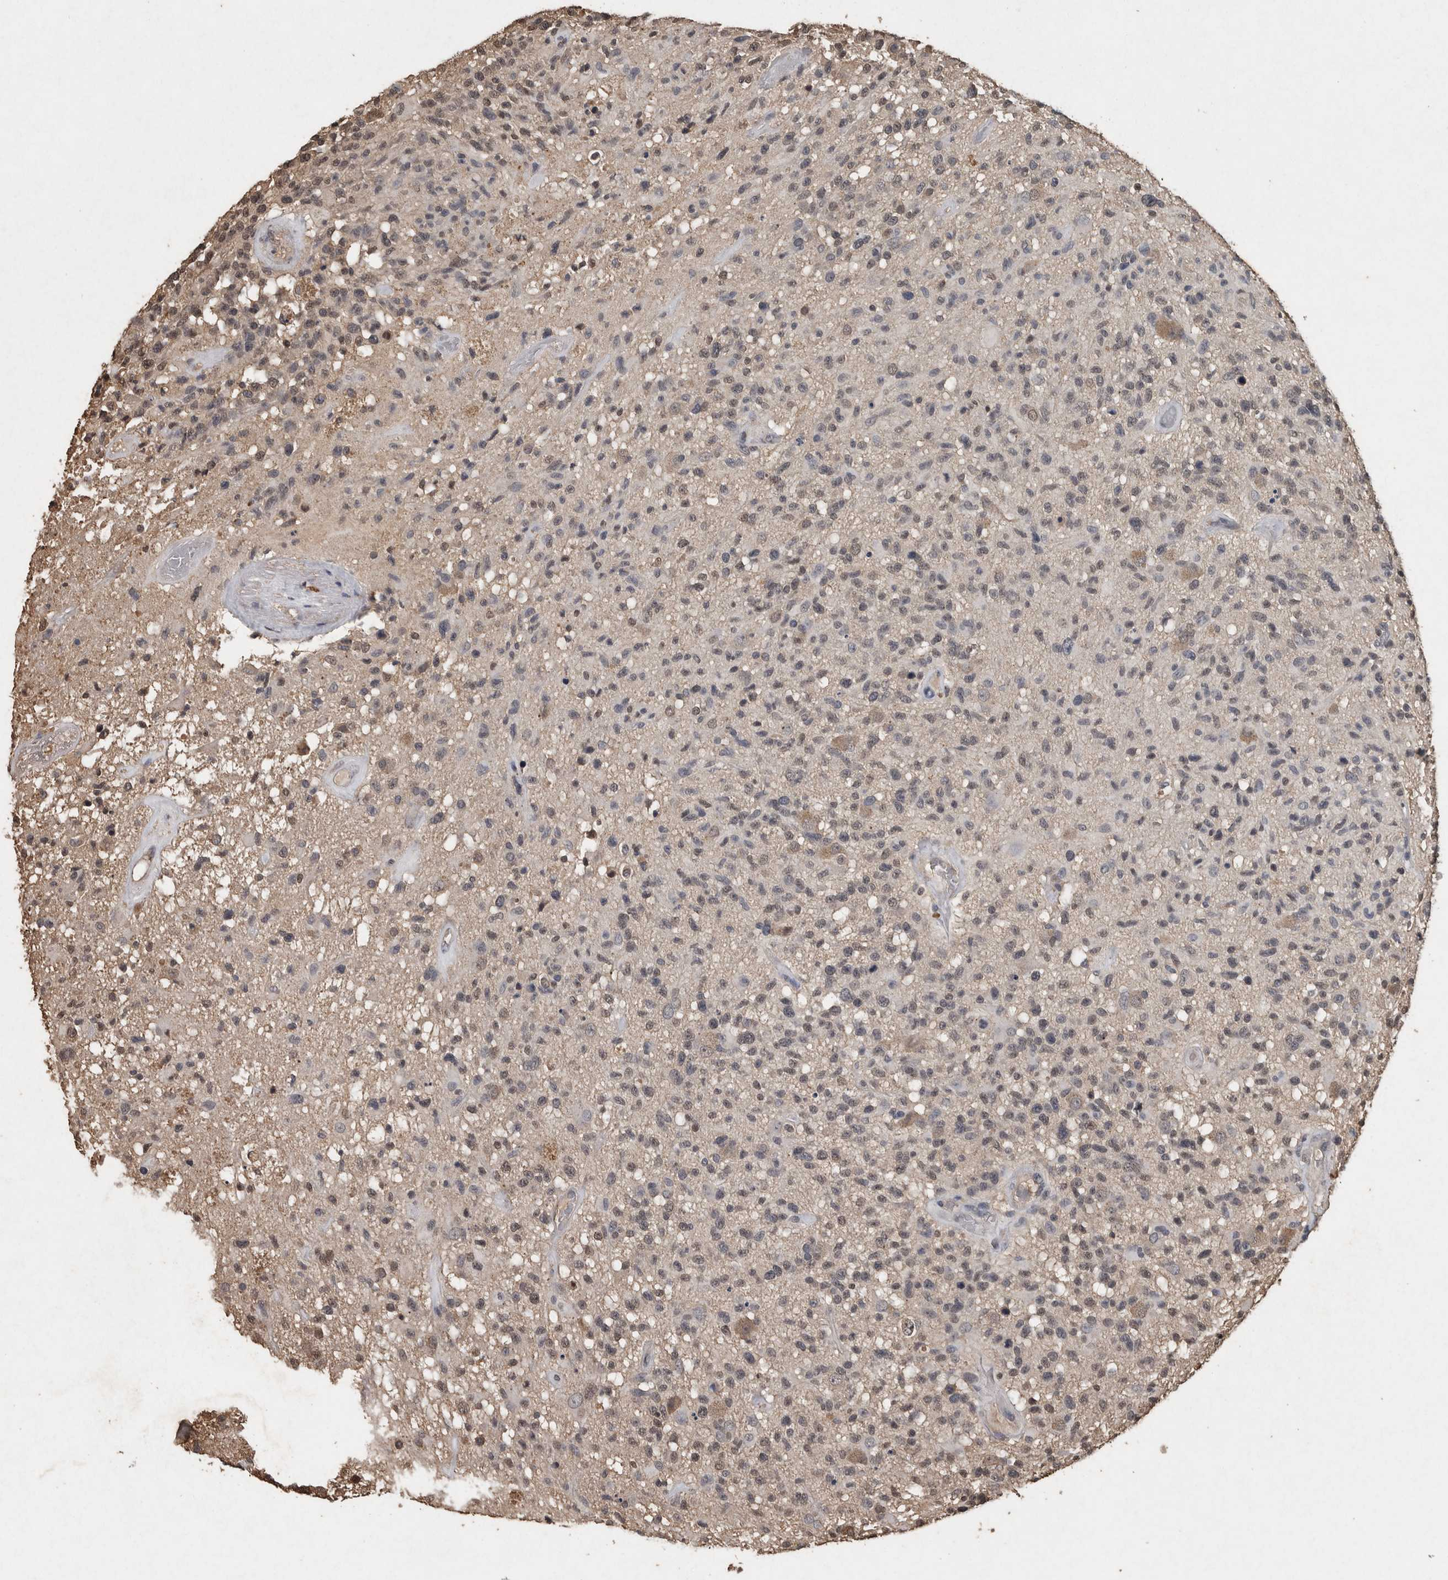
{"staining": {"intensity": "weak", "quantity": "<25%", "location": "nuclear"}, "tissue": "glioma", "cell_type": "Tumor cells", "image_type": "cancer", "snomed": [{"axis": "morphology", "description": "Glioma, malignant, High grade"}, {"axis": "morphology", "description": "Glioblastoma, NOS"}, {"axis": "topography", "description": "Brain"}], "caption": "The photomicrograph shows no staining of tumor cells in malignant glioma (high-grade).", "gene": "FGFRL1", "patient": {"sex": "male", "age": 60}}